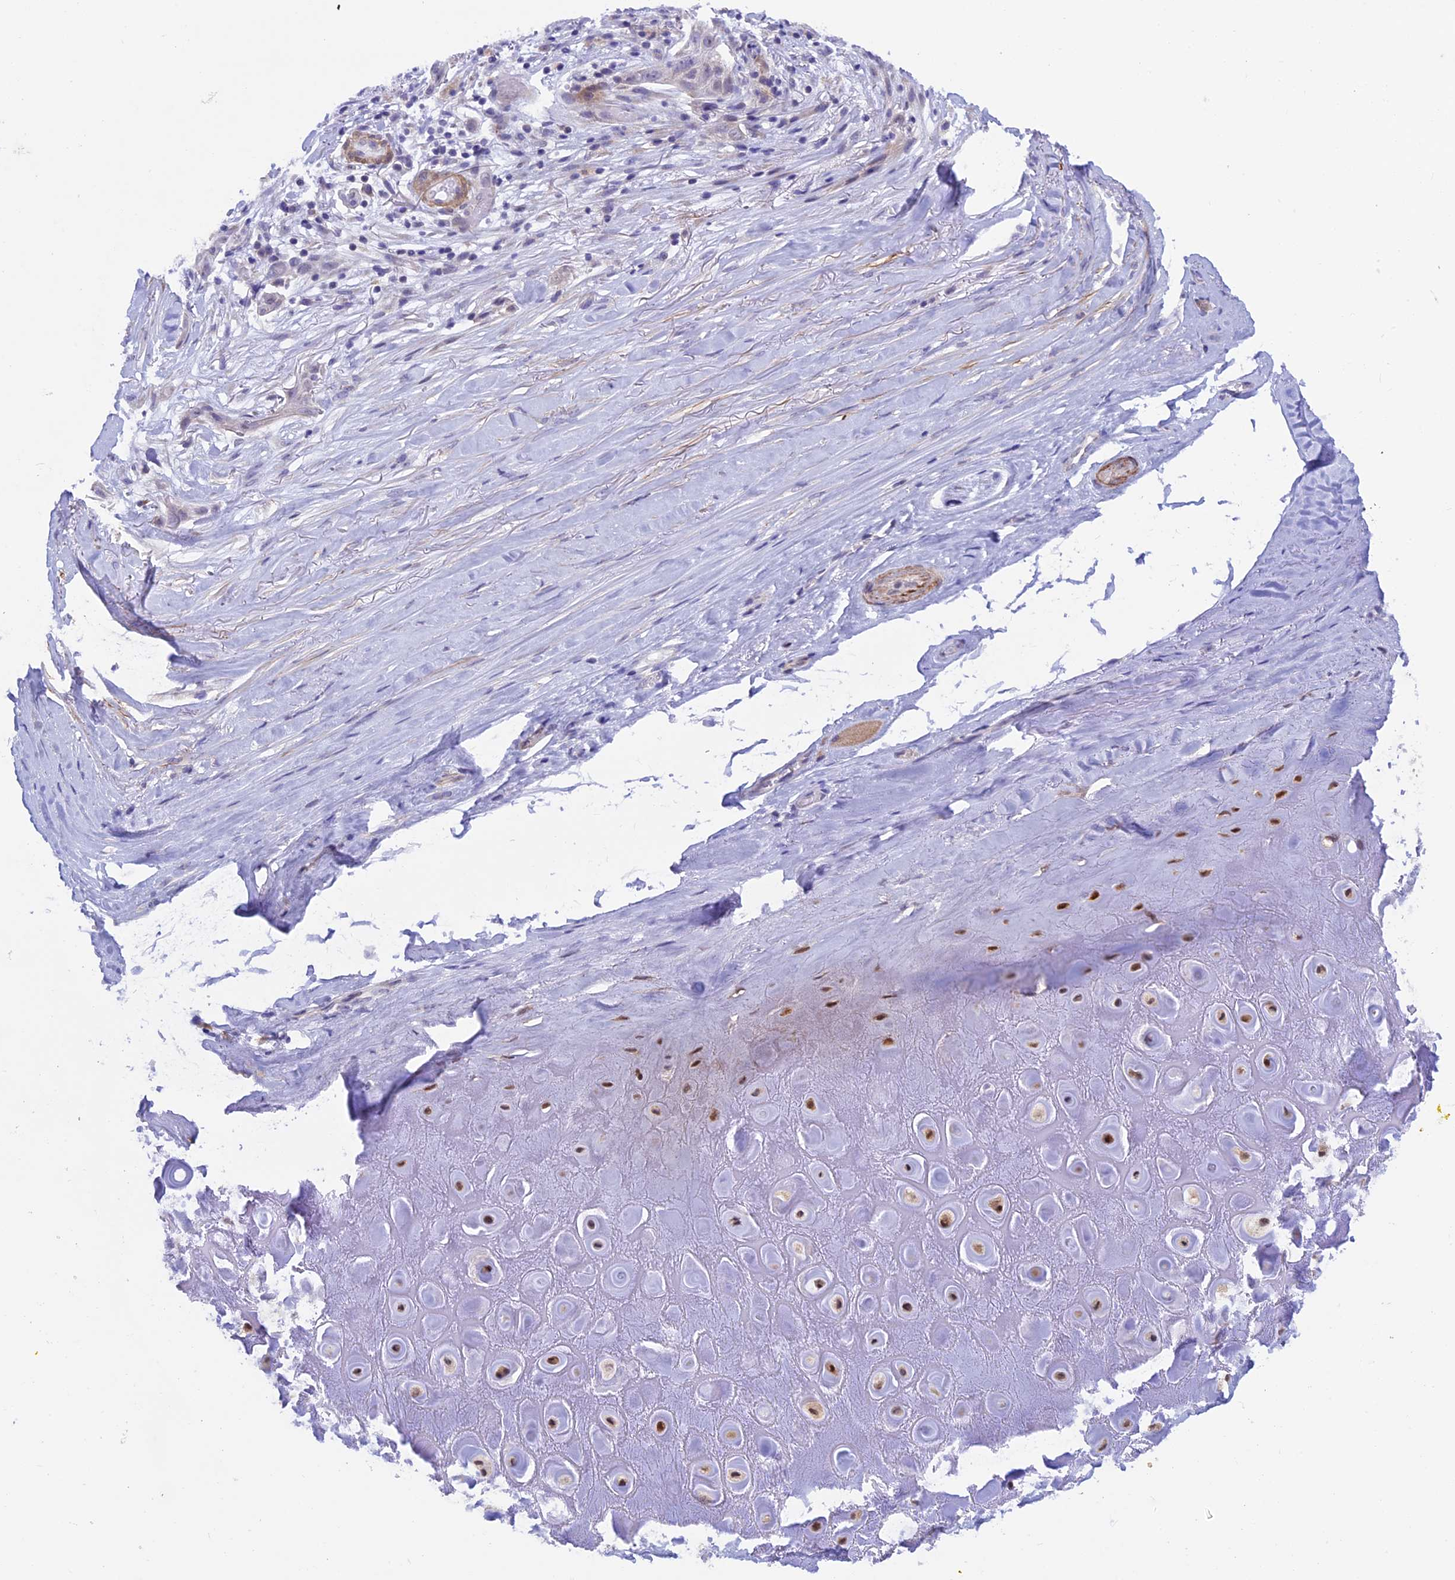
{"staining": {"intensity": "strong", "quantity": ">75%", "location": "cytoplasmic/membranous"}, "tissue": "adipose tissue", "cell_type": "Adipocytes", "image_type": "normal", "snomed": [{"axis": "morphology", "description": "Normal tissue, NOS"}, {"axis": "morphology", "description": "Basal cell carcinoma"}, {"axis": "topography", "description": "Skin"}], "caption": "Strong cytoplasmic/membranous protein expression is seen in about >75% of adipocytes in adipose tissue.", "gene": "IGSF6", "patient": {"sex": "female", "age": 89}}